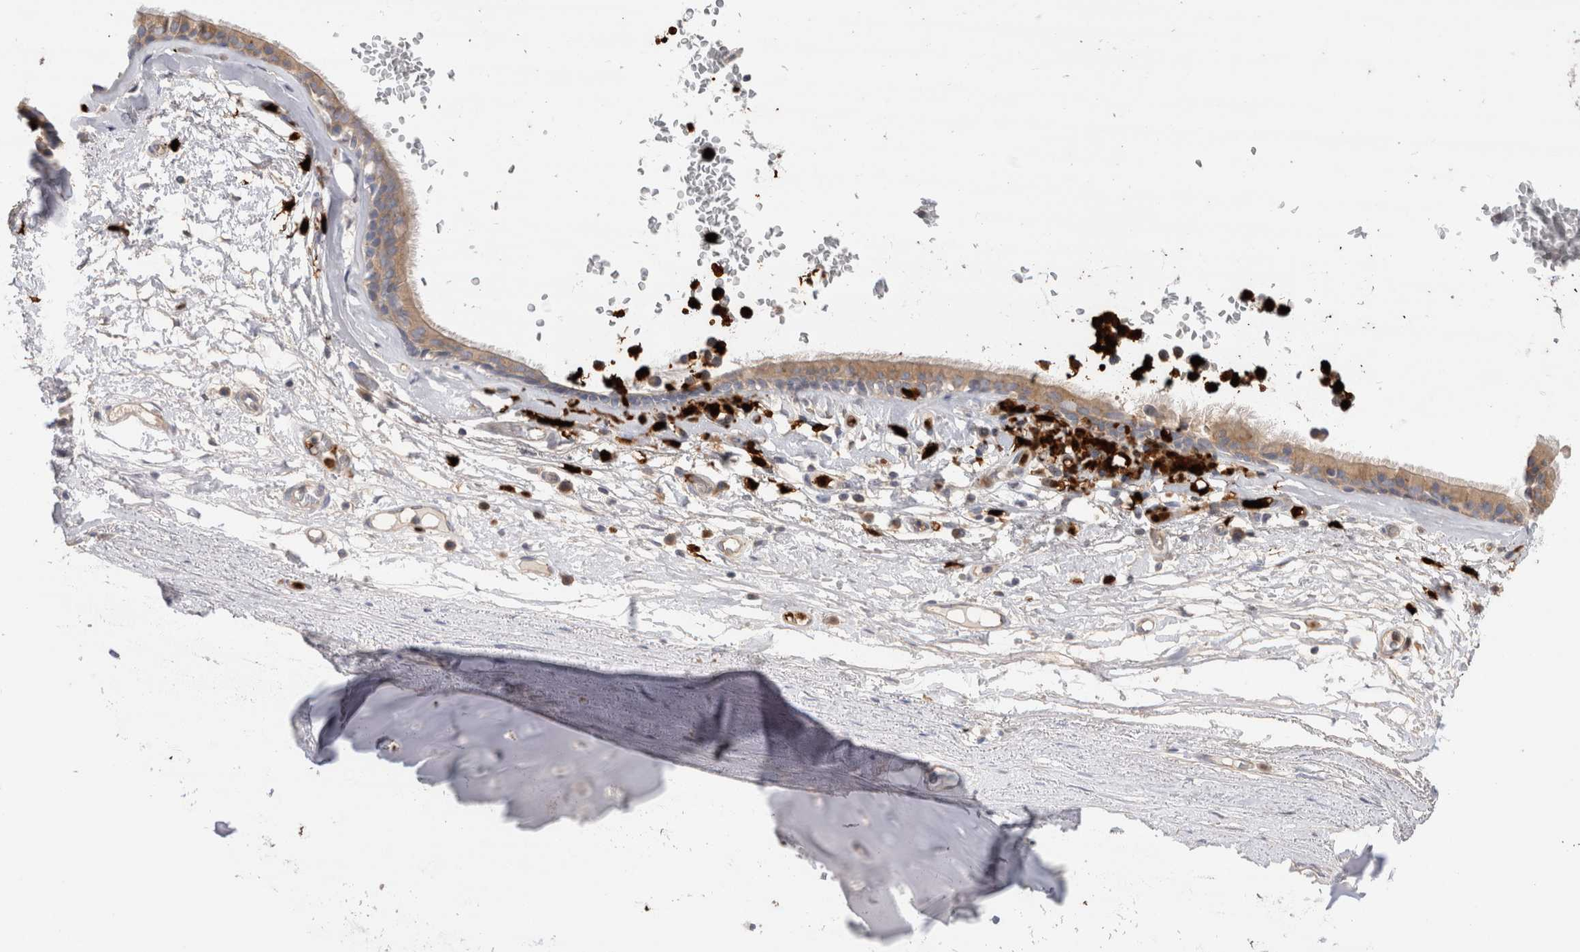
{"staining": {"intensity": "negative", "quantity": "none", "location": "none"}, "tissue": "adipose tissue", "cell_type": "Adipocytes", "image_type": "normal", "snomed": [{"axis": "morphology", "description": "Normal tissue, NOS"}, {"axis": "topography", "description": "Cartilage tissue"}], "caption": "The immunohistochemistry image has no significant positivity in adipocytes of adipose tissue. (DAB (3,3'-diaminobenzidine) immunohistochemistry with hematoxylin counter stain).", "gene": "NXT2", "patient": {"sex": "female", "age": 63}}